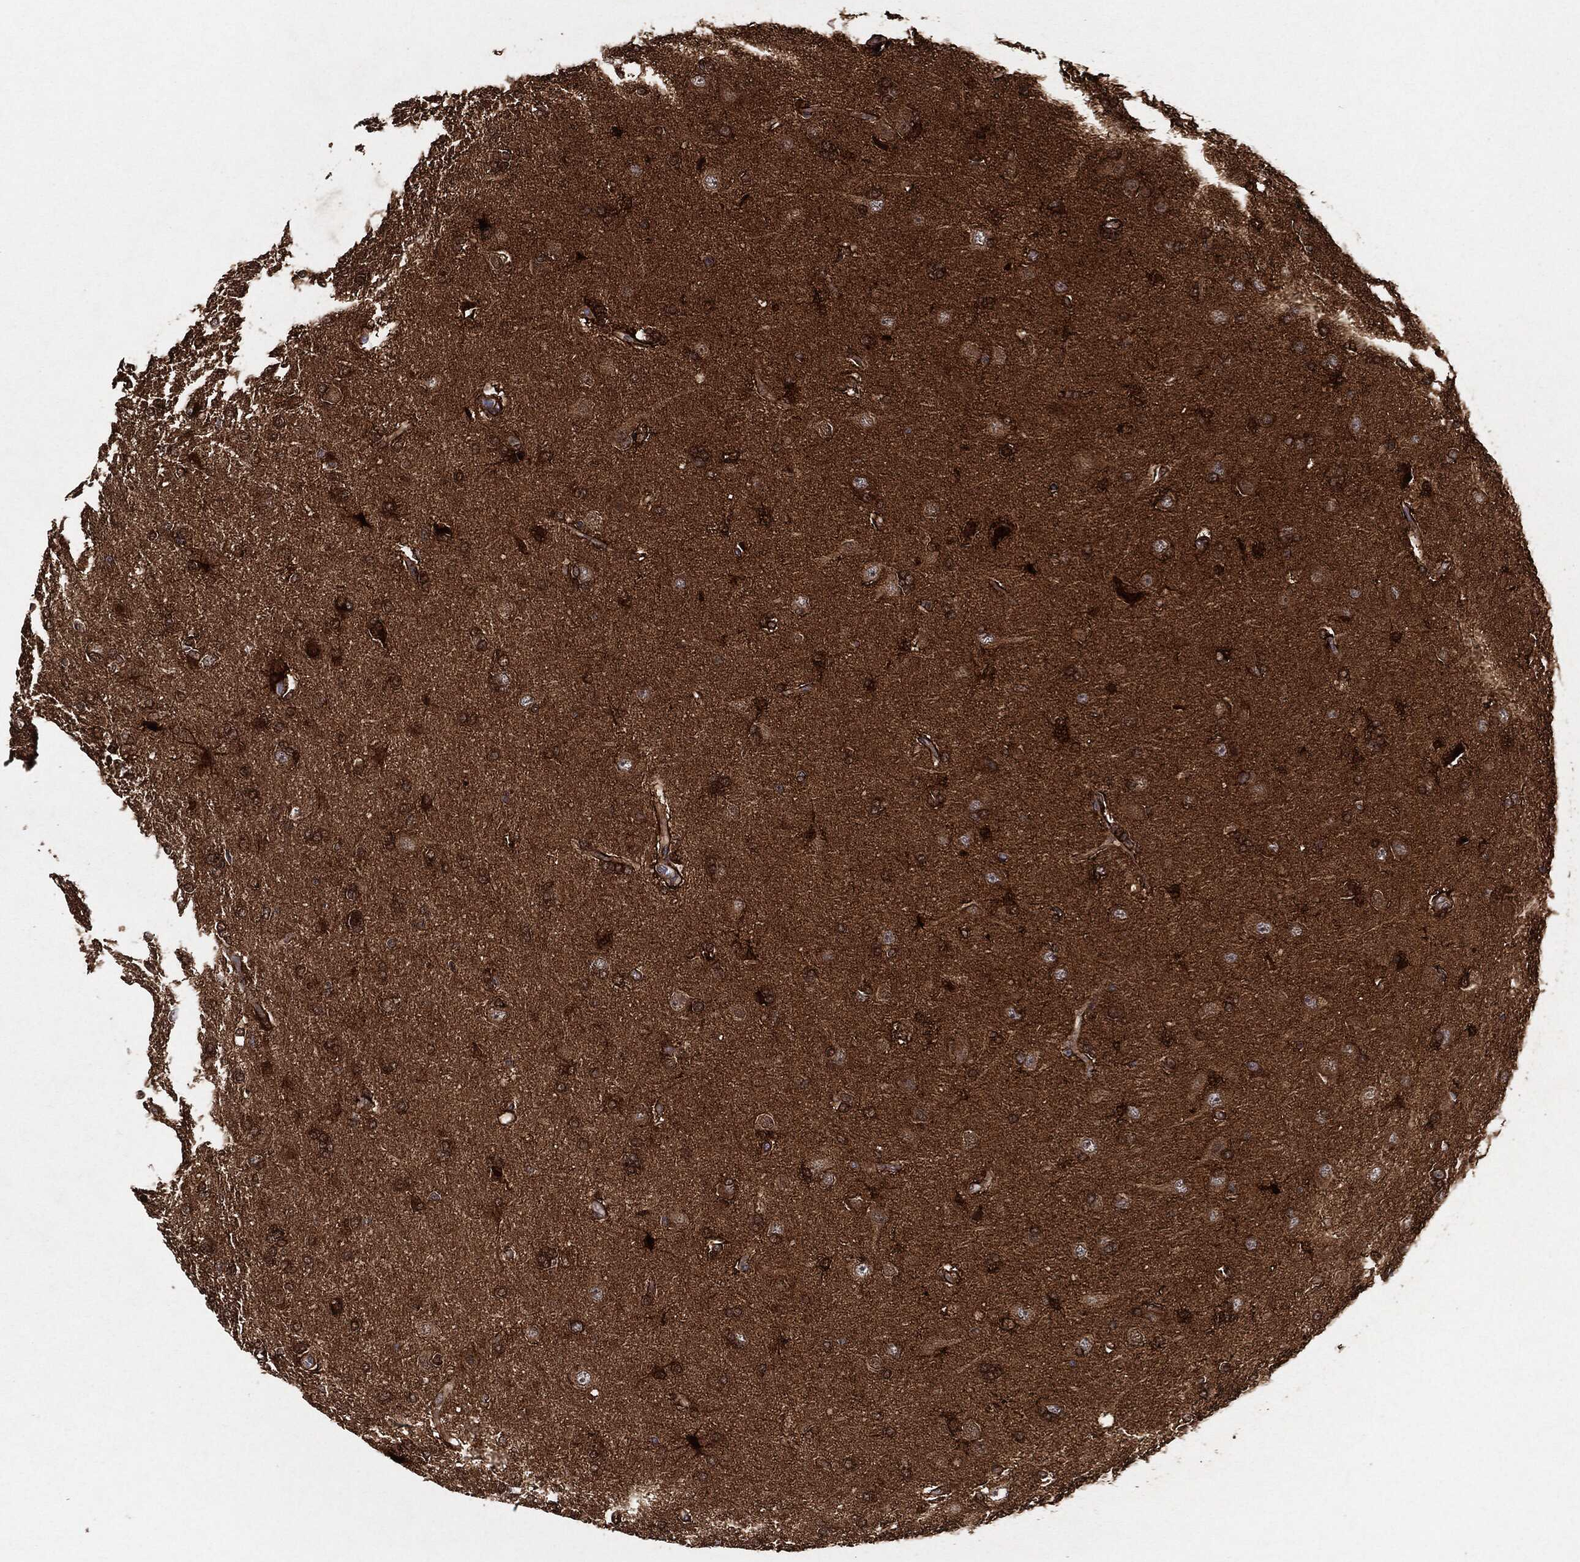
{"staining": {"intensity": "moderate", "quantity": "25%-75%", "location": "cytoplasmic/membranous"}, "tissue": "glioma", "cell_type": "Tumor cells", "image_type": "cancer", "snomed": [{"axis": "morphology", "description": "Glioma, malignant, High grade"}, {"axis": "topography", "description": "Cerebral cortex"}], "caption": "Immunohistochemistry (IHC) micrograph of neoplastic tissue: human glioma stained using immunohistochemistry shows medium levels of moderate protein expression localized specifically in the cytoplasmic/membranous of tumor cells, appearing as a cytoplasmic/membranous brown color.", "gene": "BCAR1", "patient": {"sex": "male", "age": 70}}